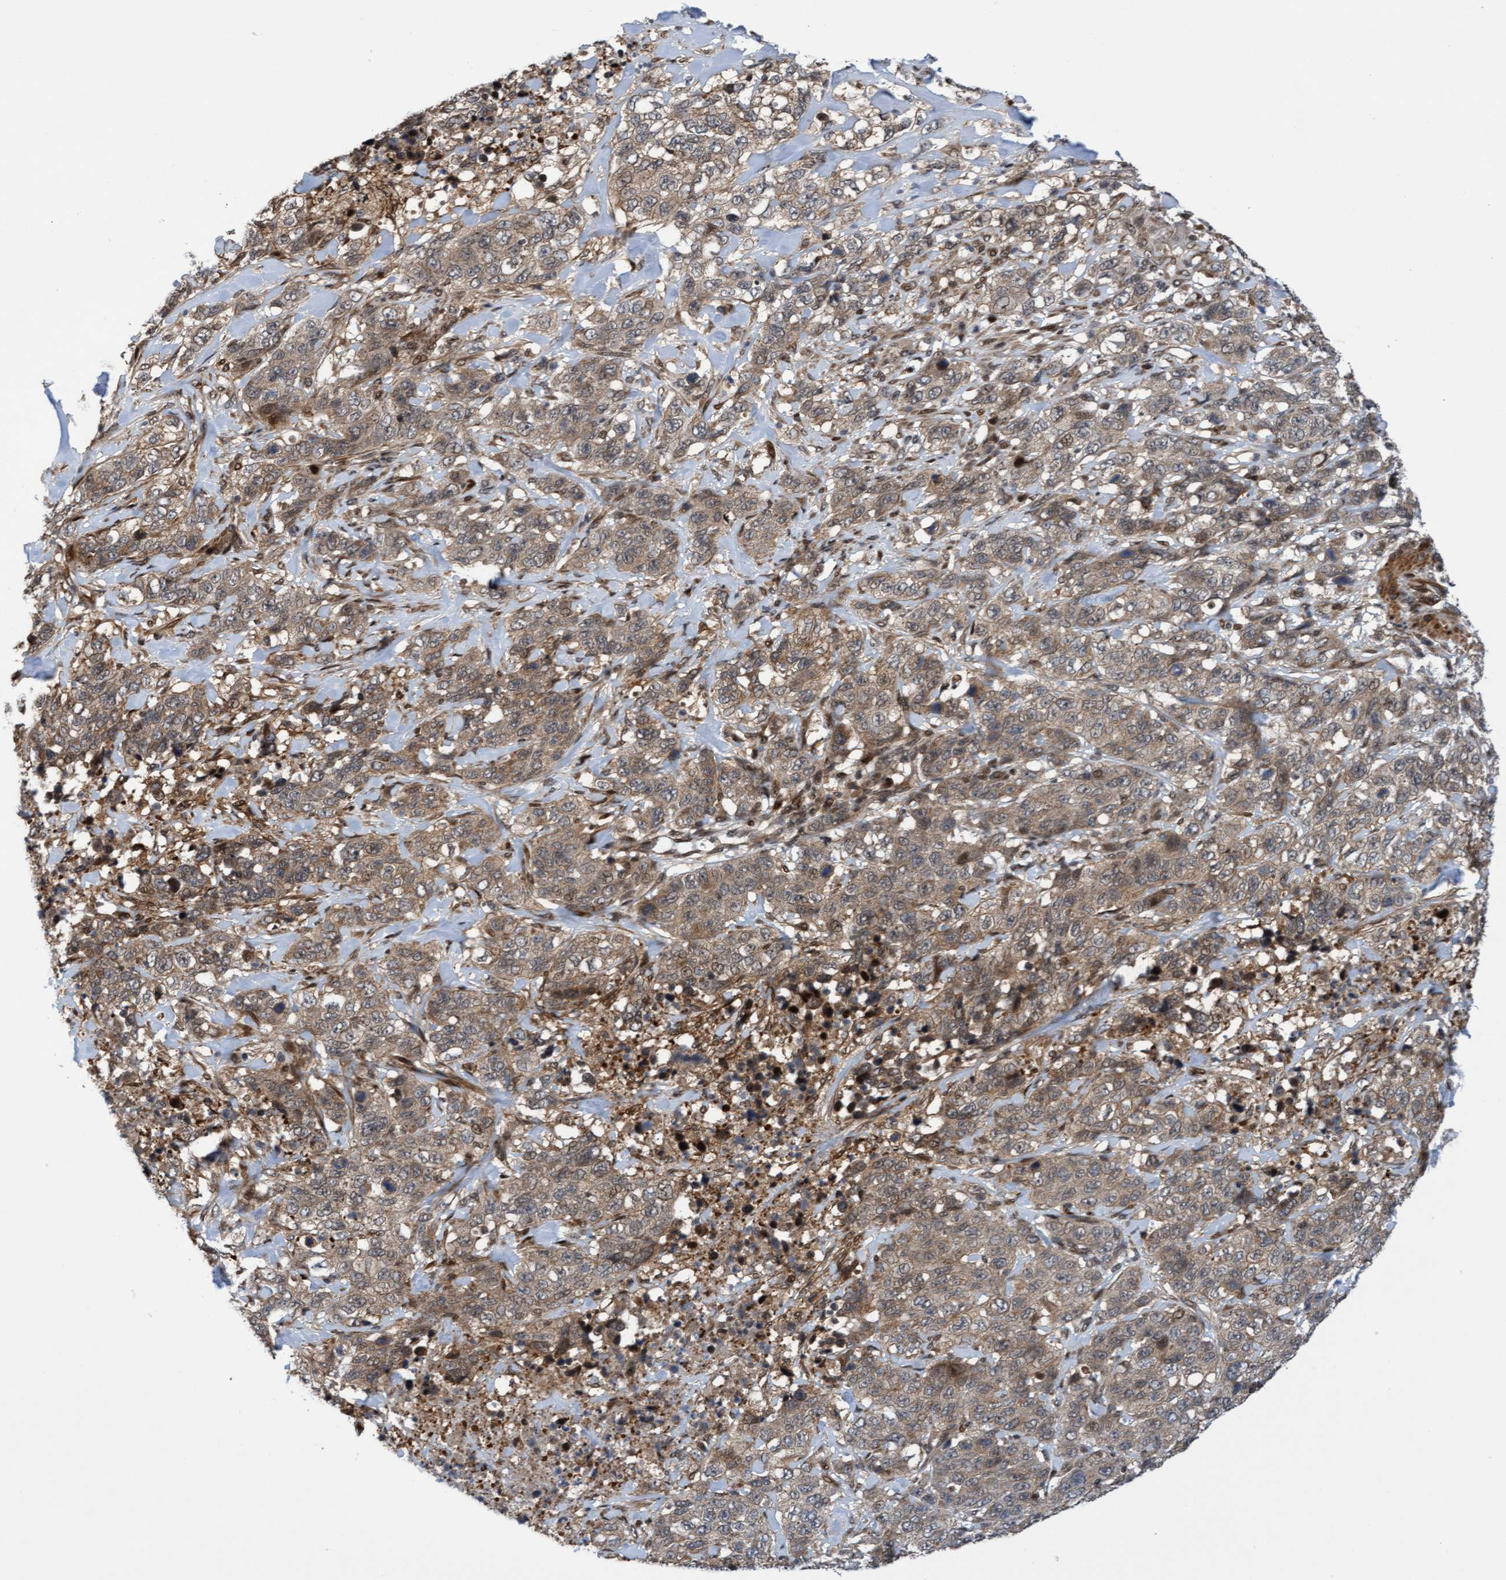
{"staining": {"intensity": "weak", "quantity": ">75%", "location": "cytoplasmic/membranous"}, "tissue": "stomach cancer", "cell_type": "Tumor cells", "image_type": "cancer", "snomed": [{"axis": "morphology", "description": "Adenocarcinoma, NOS"}, {"axis": "topography", "description": "Stomach"}], "caption": "Immunohistochemistry histopathology image of neoplastic tissue: human stomach cancer stained using IHC shows low levels of weak protein expression localized specifically in the cytoplasmic/membranous of tumor cells, appearing as a cytoplasmic/membranous brown color.", "gene": "ITFG1", "patient": {"sex": "male", "age": 48}}